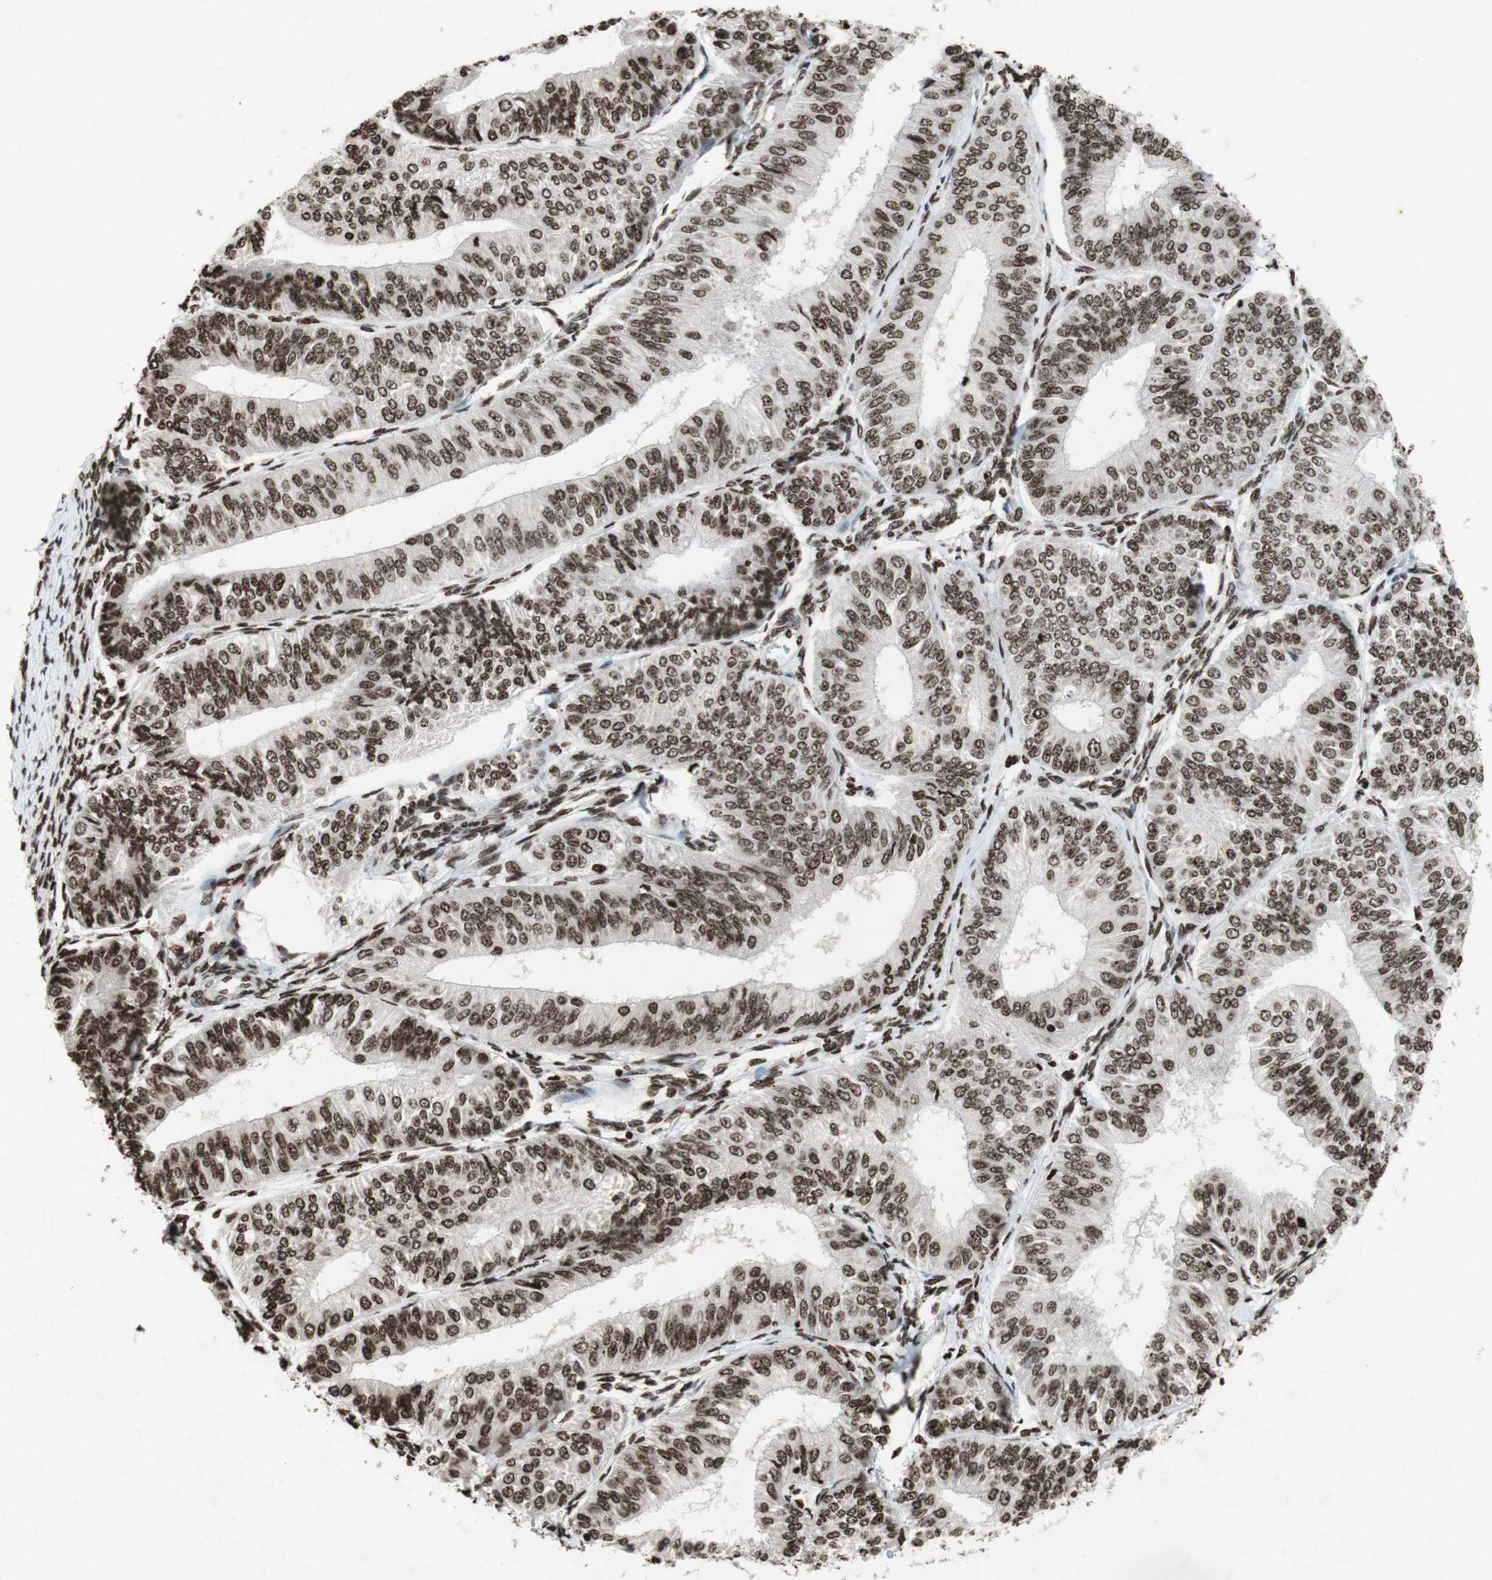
{"staining": {"intensity": "moderate", "quantity": ">75%", "location": "nuclear"}, "tissue": "endometrial cancer", "cell_type": "Tumor cells", "image_type": "cancer", "snomed": [{"axis": "morphology", "description": "Adenocarcinoma, NOS"}, {"axis": "topography", "description": "Endometrium"}], "caption": "Endometrial cancer tissue demonstrates moderate nuclear positivity in about >75% of tumor cells, visualized by immunohistochemistry. (DAB (3,3'-diaminobenzidine) = brown stain, brightfield microscopy at high magnification).", "gene": "NCOA3", "patient": {"sex": "female", "age": 58}}